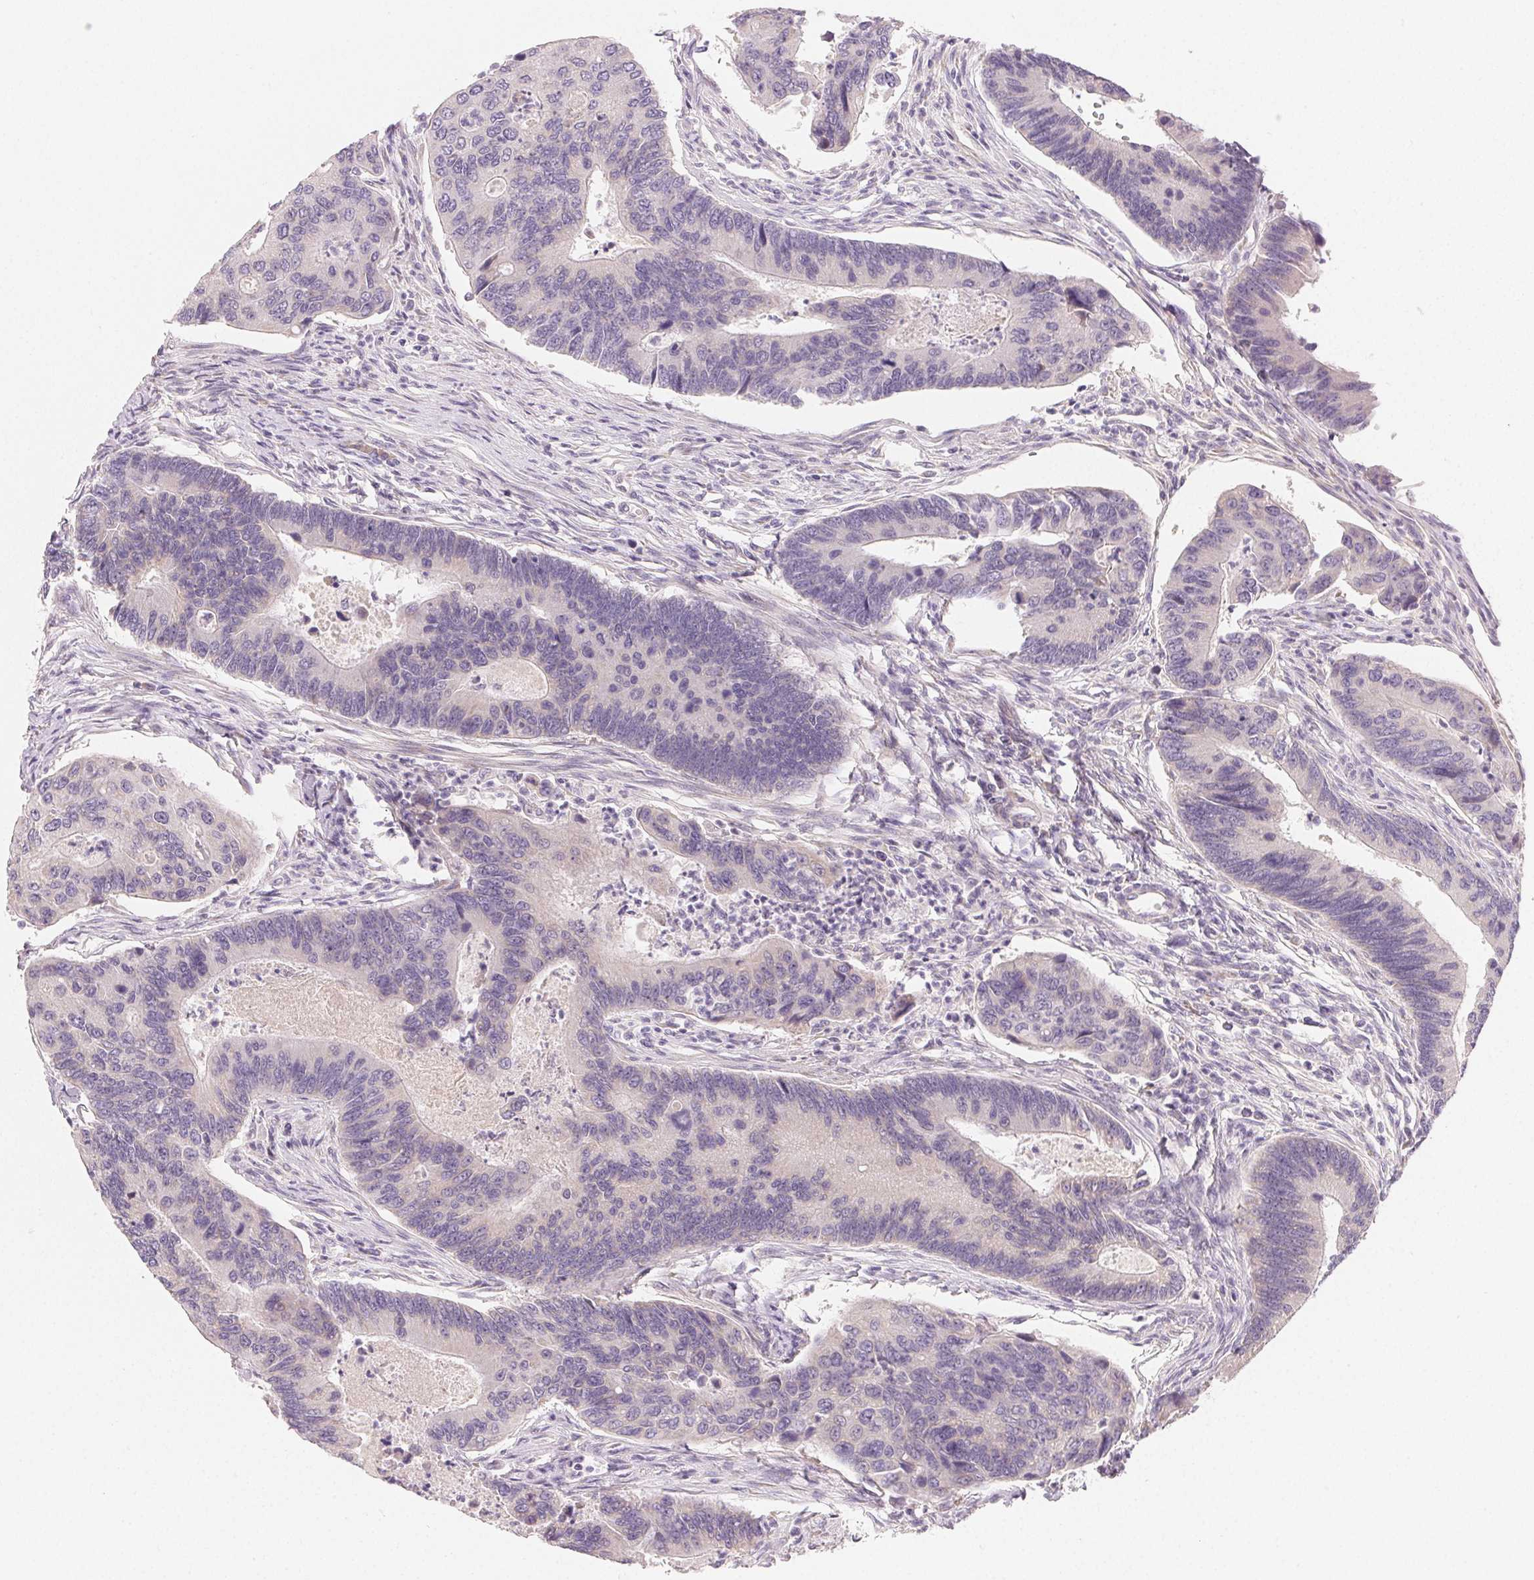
{"staining": {"intensity": "negative", "quantity": "none", "location": "none"}, "tissue": "colorectal cancer", "cell_type": "Tumor cells", "image_type": "cancer", "snomed": [{"axis": "morphology", "description": "Adenocarcinoma, NOS"}, {"axis": "topography", "description": "Colon"}], "caption": "The immunohistochemistry (IHC) photomicrograph has no significant expression in tumor cells of colorectal cancer (adenocarcinoma) tissue.", "gene": "MYBL1", "patient": {"sex": "female", "age": 67}}